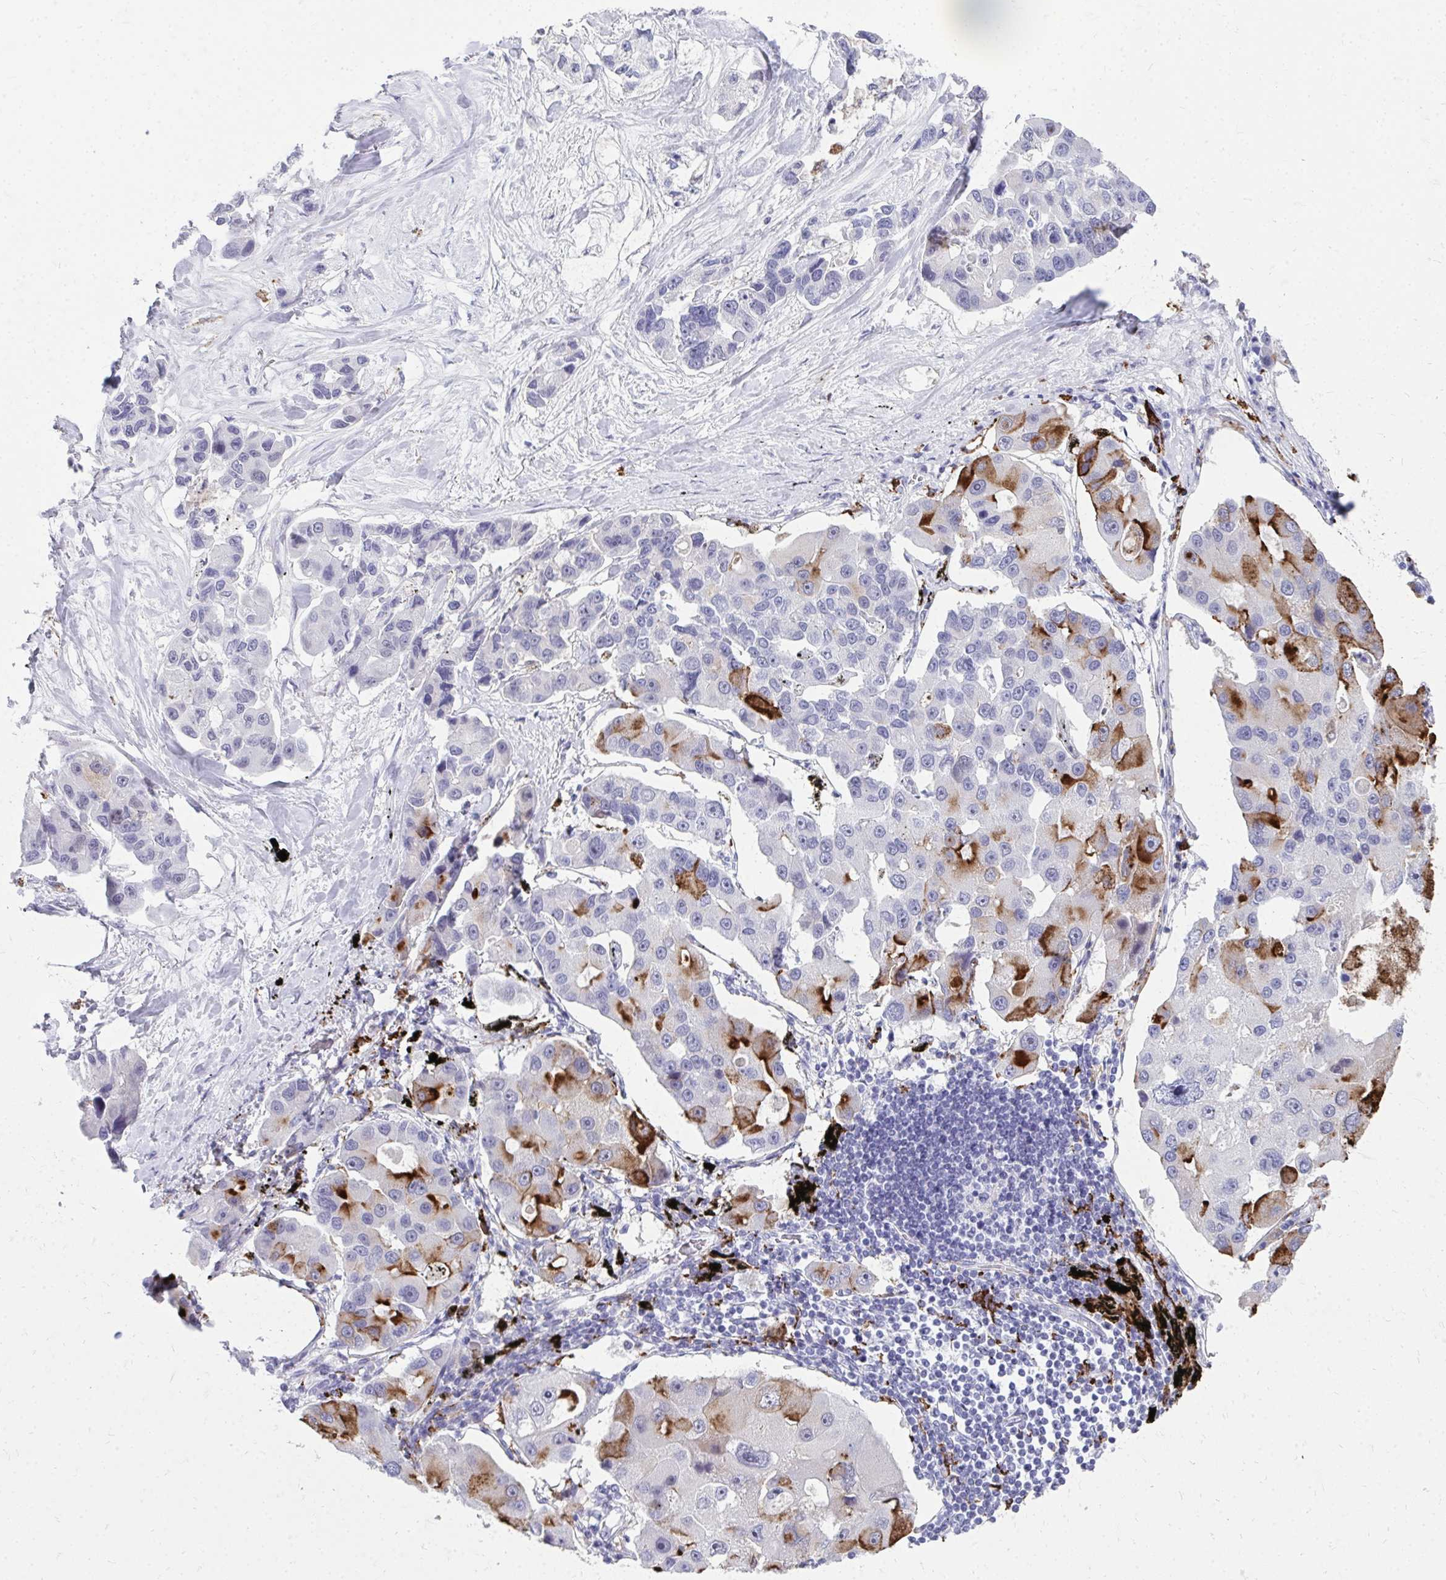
{"staining": {"intensity": "strong", "quantity": "<25%", "location": "cytoplasmic/membranous"}, "tissue": "lung cancer", "cell_type": "Tumor cells", "image_type": "cancer", "snomed": [{"axis": "morphology", "description": "Adenocarcinoma, NOS"}, {"axis": "topography", "description": "Lung"}], "caption": "The histopathology image shows a brown stain indicating the presence of a protein in the cytoplasmic/membranous of tumor cells in lung cancer (adenocarcinoma).", "gene": "CD163", "patient": {"sex": "female", "age": 54}}